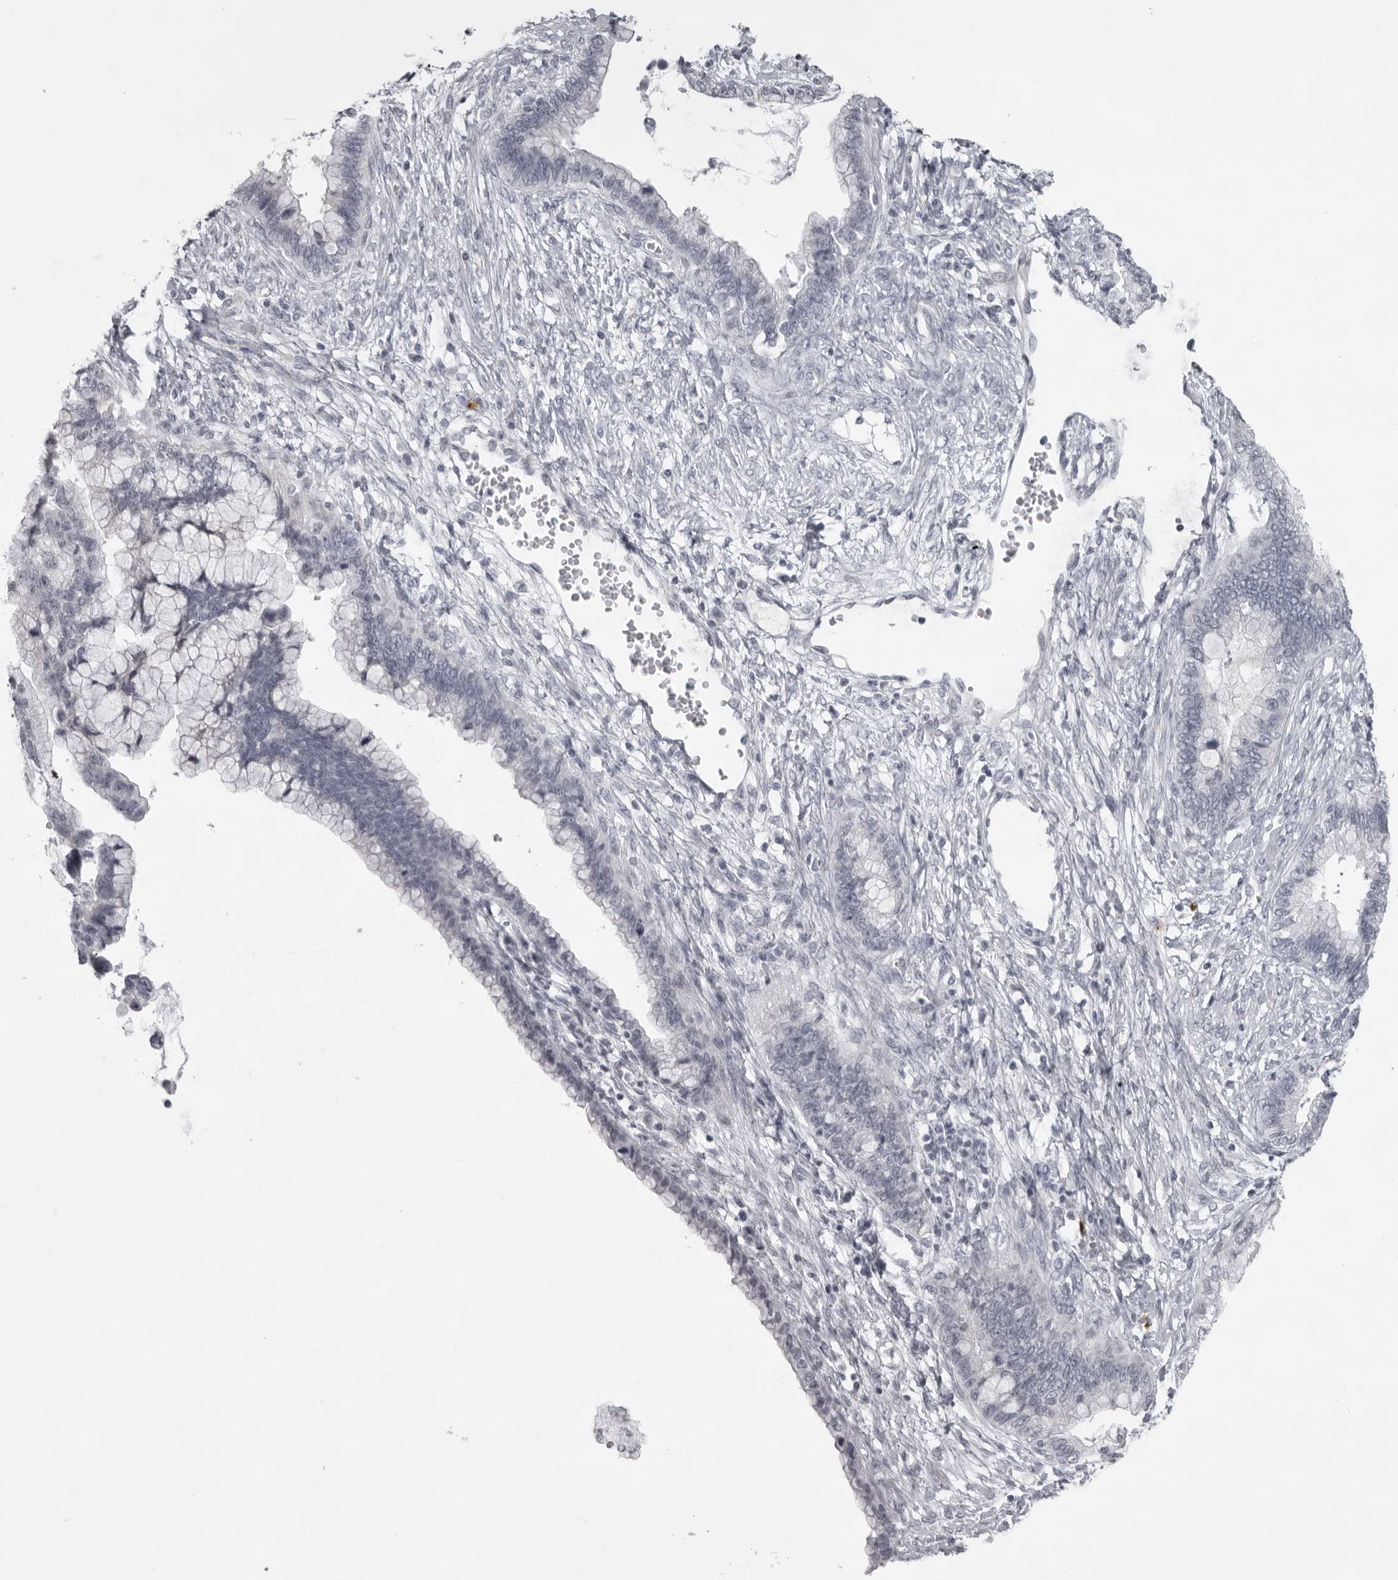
{"staining": {"intensity": "negative", "quantity": "none", "location": "none"}, "tissue": "cervical cancer", "cell_type": "Tumor cells", "image_type": "cancer", "snomed": [{"axis": "morphology", "description": "Adenocarcinoma, NOS"}, {"axis": "topography", "description": "Cervix"}], "caption": "Protein analysis of adenocarcinoma (cervical) exhibits no significant staining in tumor cells.", "gene": "NUDT18", "patient": {"sex": "female", "age": 44}}